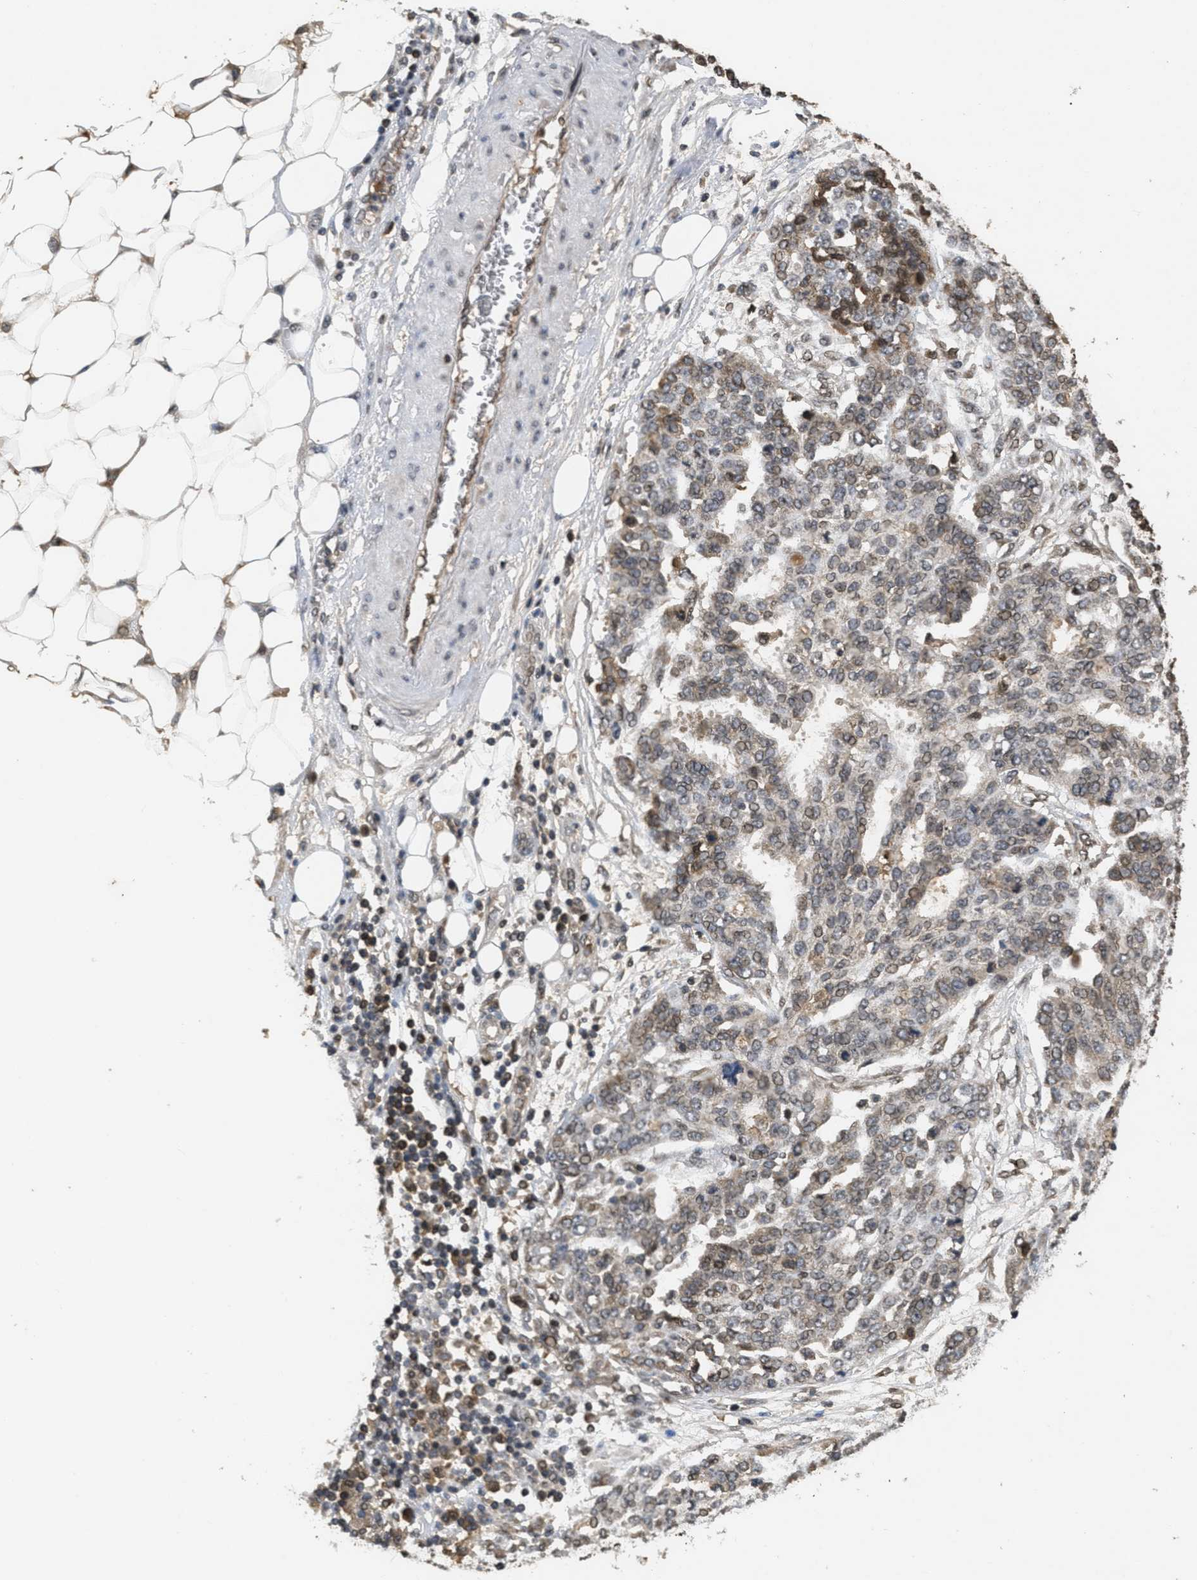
{"staining": {"intensity": "weak", "quantity": ">75%", "location": "cytoplasmic/membranous,nuclear"}, "tissue": "ovarian cancer", "cell_type": "Tumor cells", "image_type": "cancer", "snomed": [{"axis": "morphology", "description": "Cystadenocarcinoma, serous, NOS"}, {"axis": "topography", "description": "Soft tissue"}, {"axis": "topography", "description": "Ovary"}], "caption": "DAB immunohistochemical staining of serous cystadenocarcinoma (ovarian) reveals weak cytoplasmic/membranous and nuclear protein staining in about >75% of tumor cells. (brown staining indicates protein expression, while blue staining denotes nuclei).", "gene": "CRY1", "patient": {"sex": "female", "age": 57}}